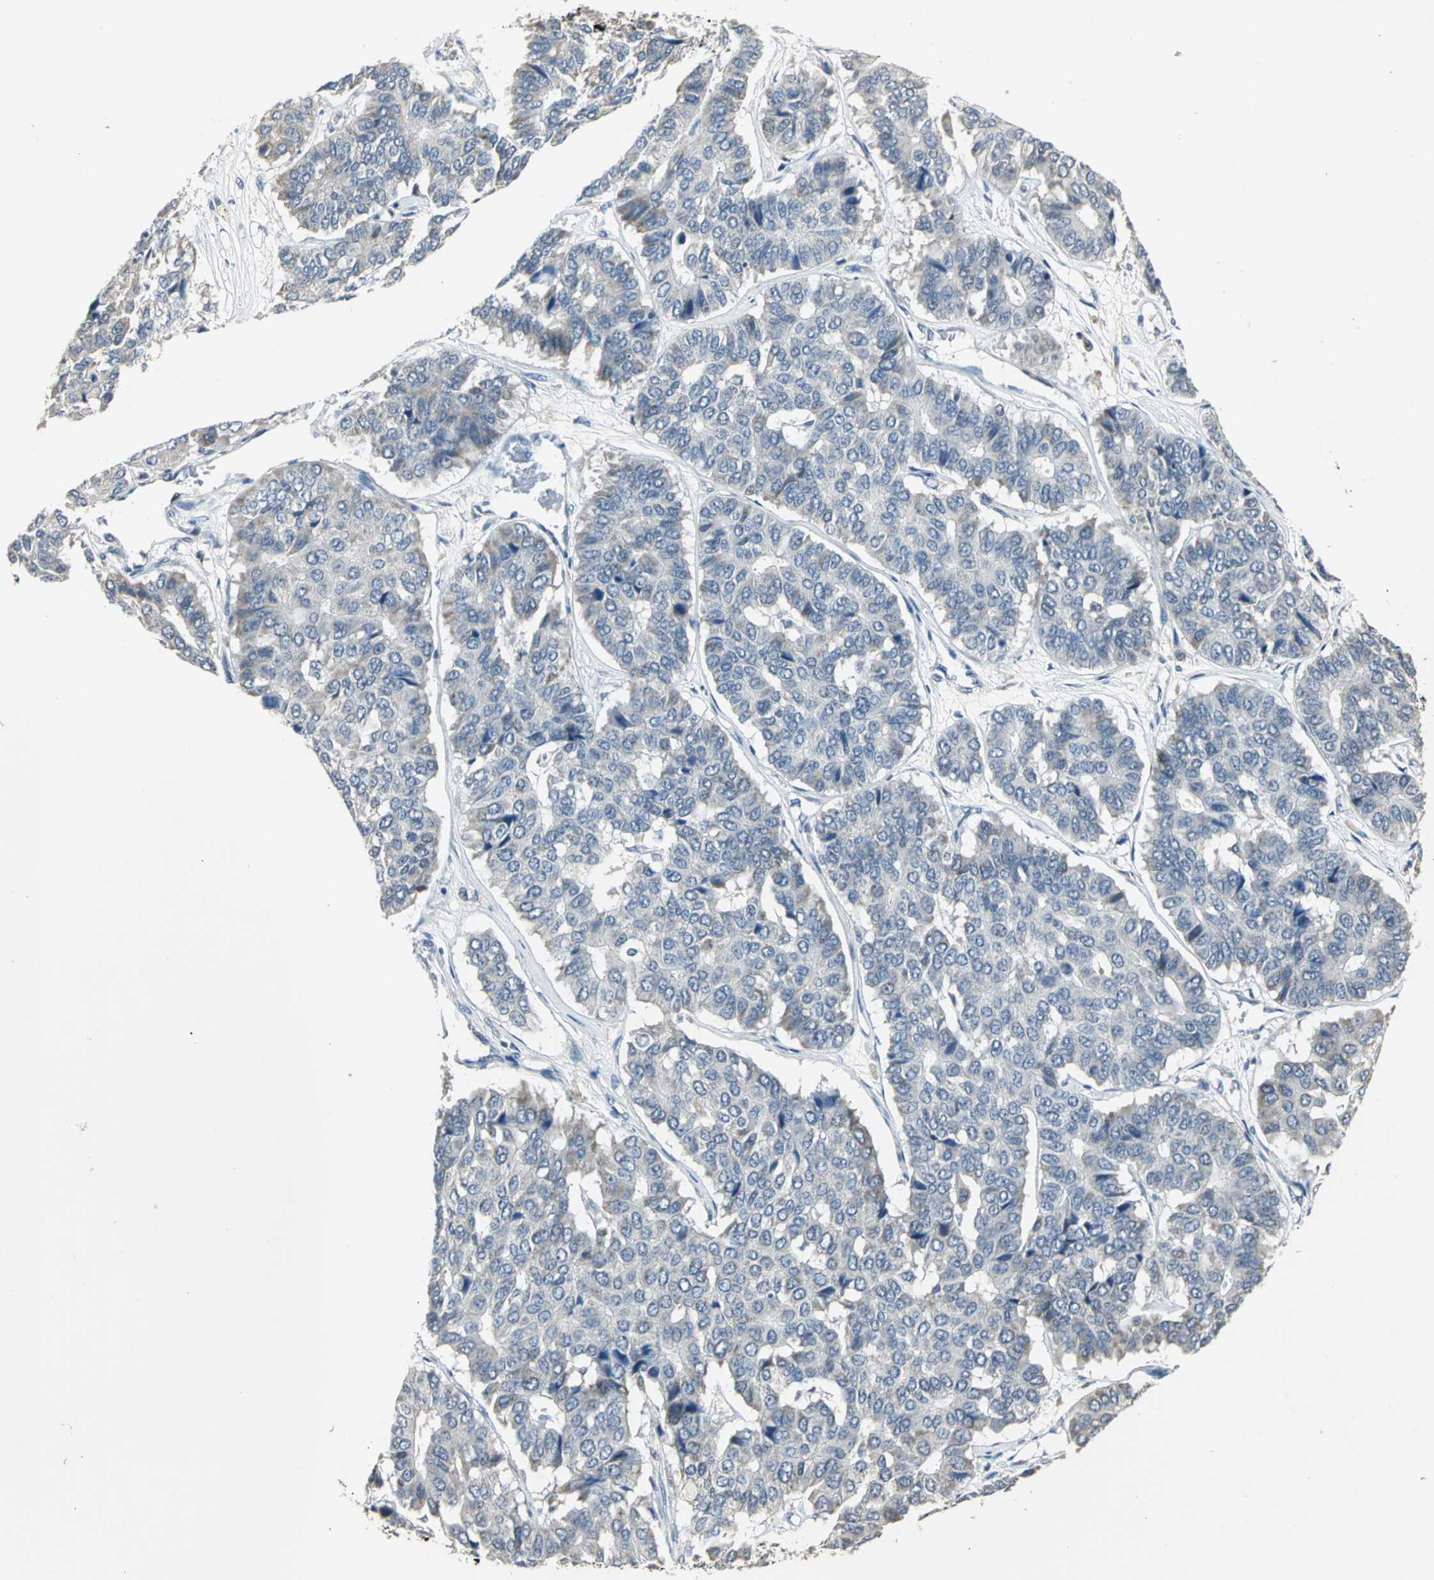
{"staining": {"intensity": "weak", "quantity": "<25%", "location": "cytoplasmic/membranous"}, "tissue": "pancreatic cancer", "cell_type": "Tumor cells", "image_type": "cancer", "snomed": [{"axis": "morphology", "description": "Adenocarcinoma, NOS"}, {"axis": "topography", "description": "Pancreas"}], "caption": "The image exhibits no staining of tumor cells in pancreatic cancer (adenocarcinoma).", "gene": "JADE3", "patient": {"sex": "male", "age": 50}}